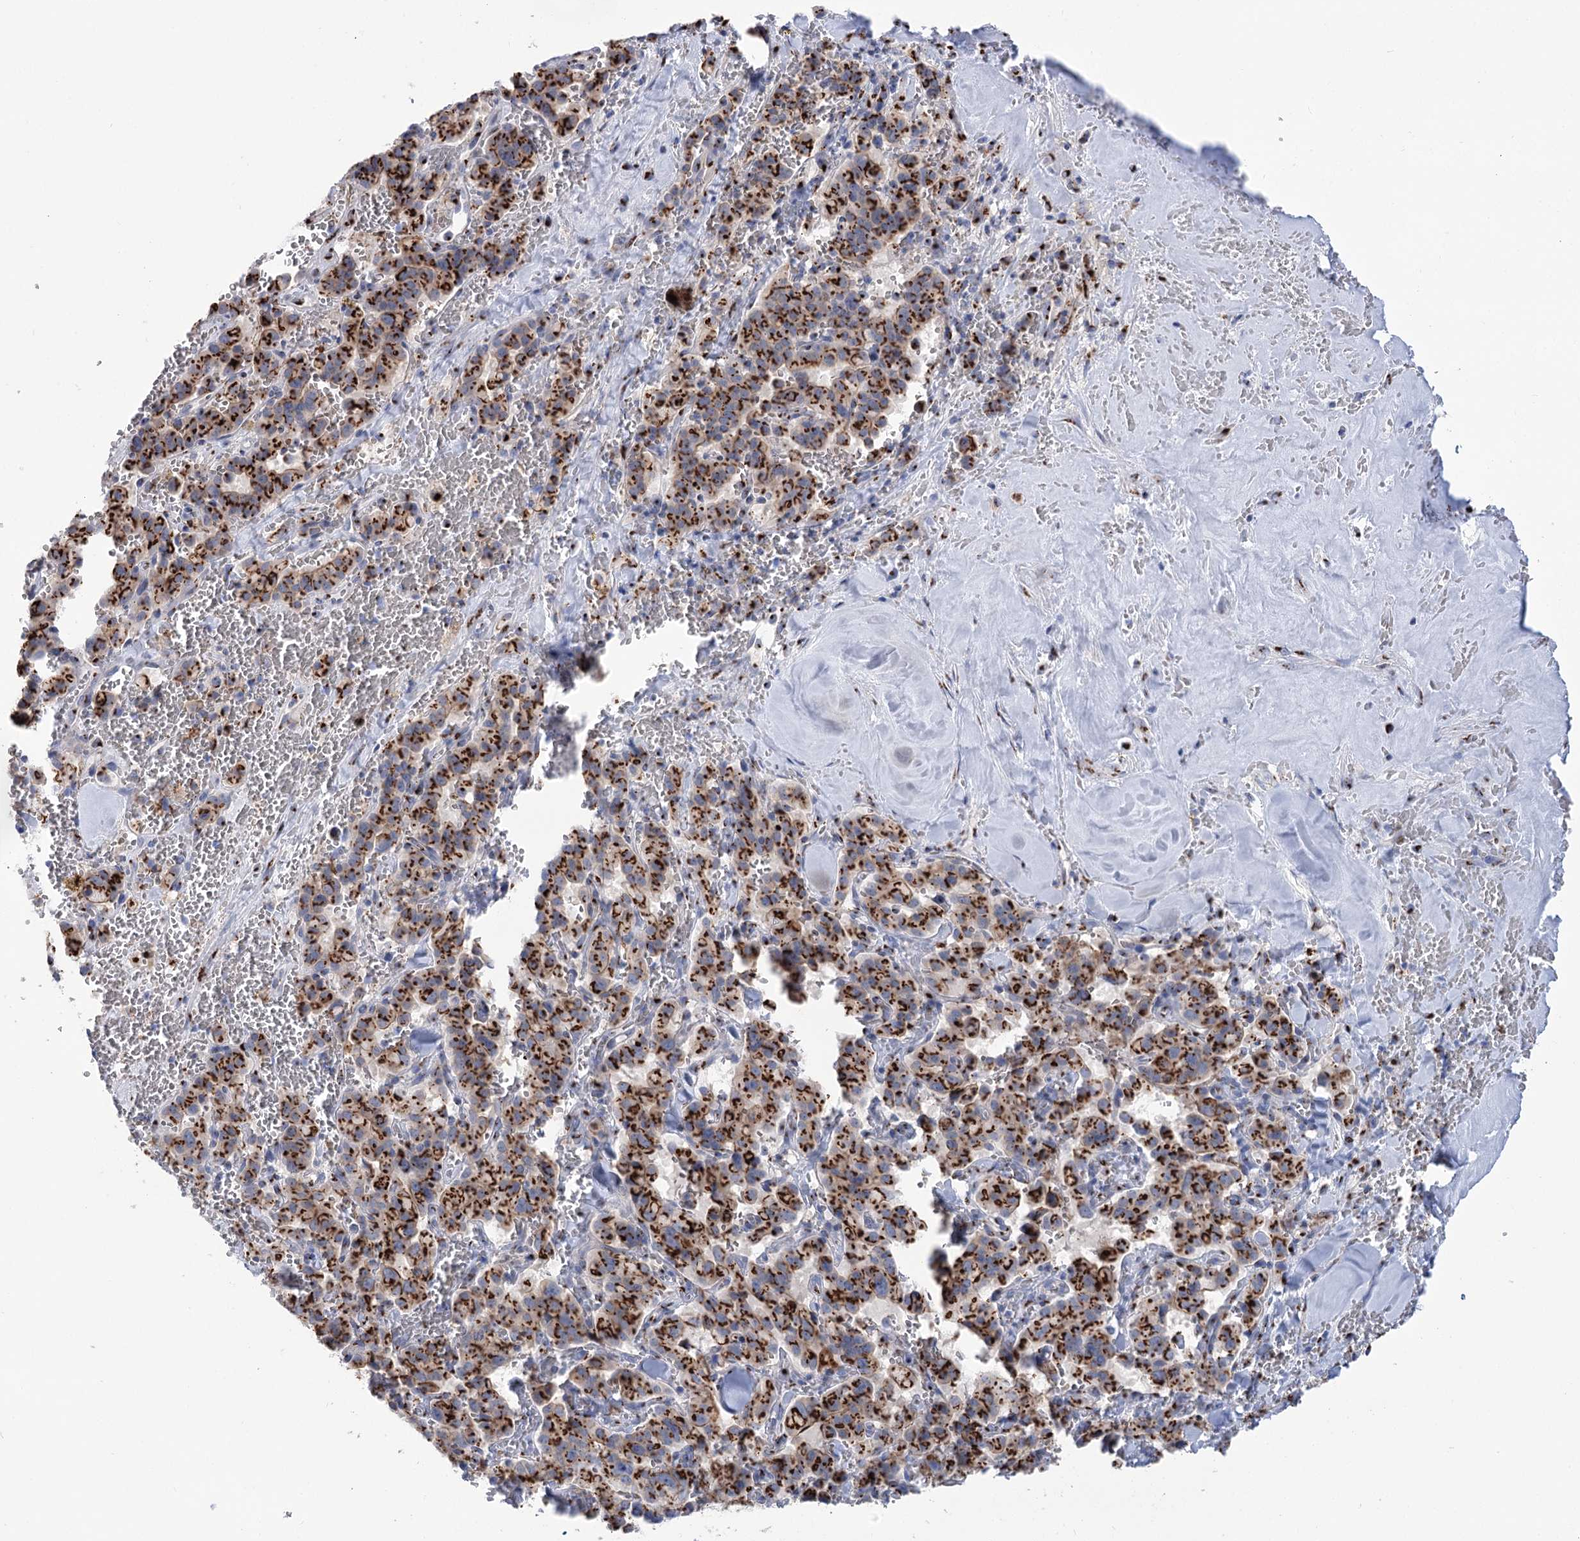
{"staining": {"intensity": "strong", "quantity": ">75%", "location": "cytoplasmic/membranous"}, "tissue": "pancreatic cancer", "cell_type": "Tumor cells", "image_type": "cancer", "snomed": [{"axis": "morphology", "description": "Adenocarcinoma, NOS"}, {"axis": "topography", "description": "Pancreas"}], "caption": "Protein analysis of adenocarcinoma (pancreatic) tissue displays strong cytoplasmic/membranous expression in approximately >75% of tumor cells. The protein of interest is shown in brown color, while the nuclei are stained blue.", "gene": "TMEM165", "patient": {"sex": "male", "age": 65}}